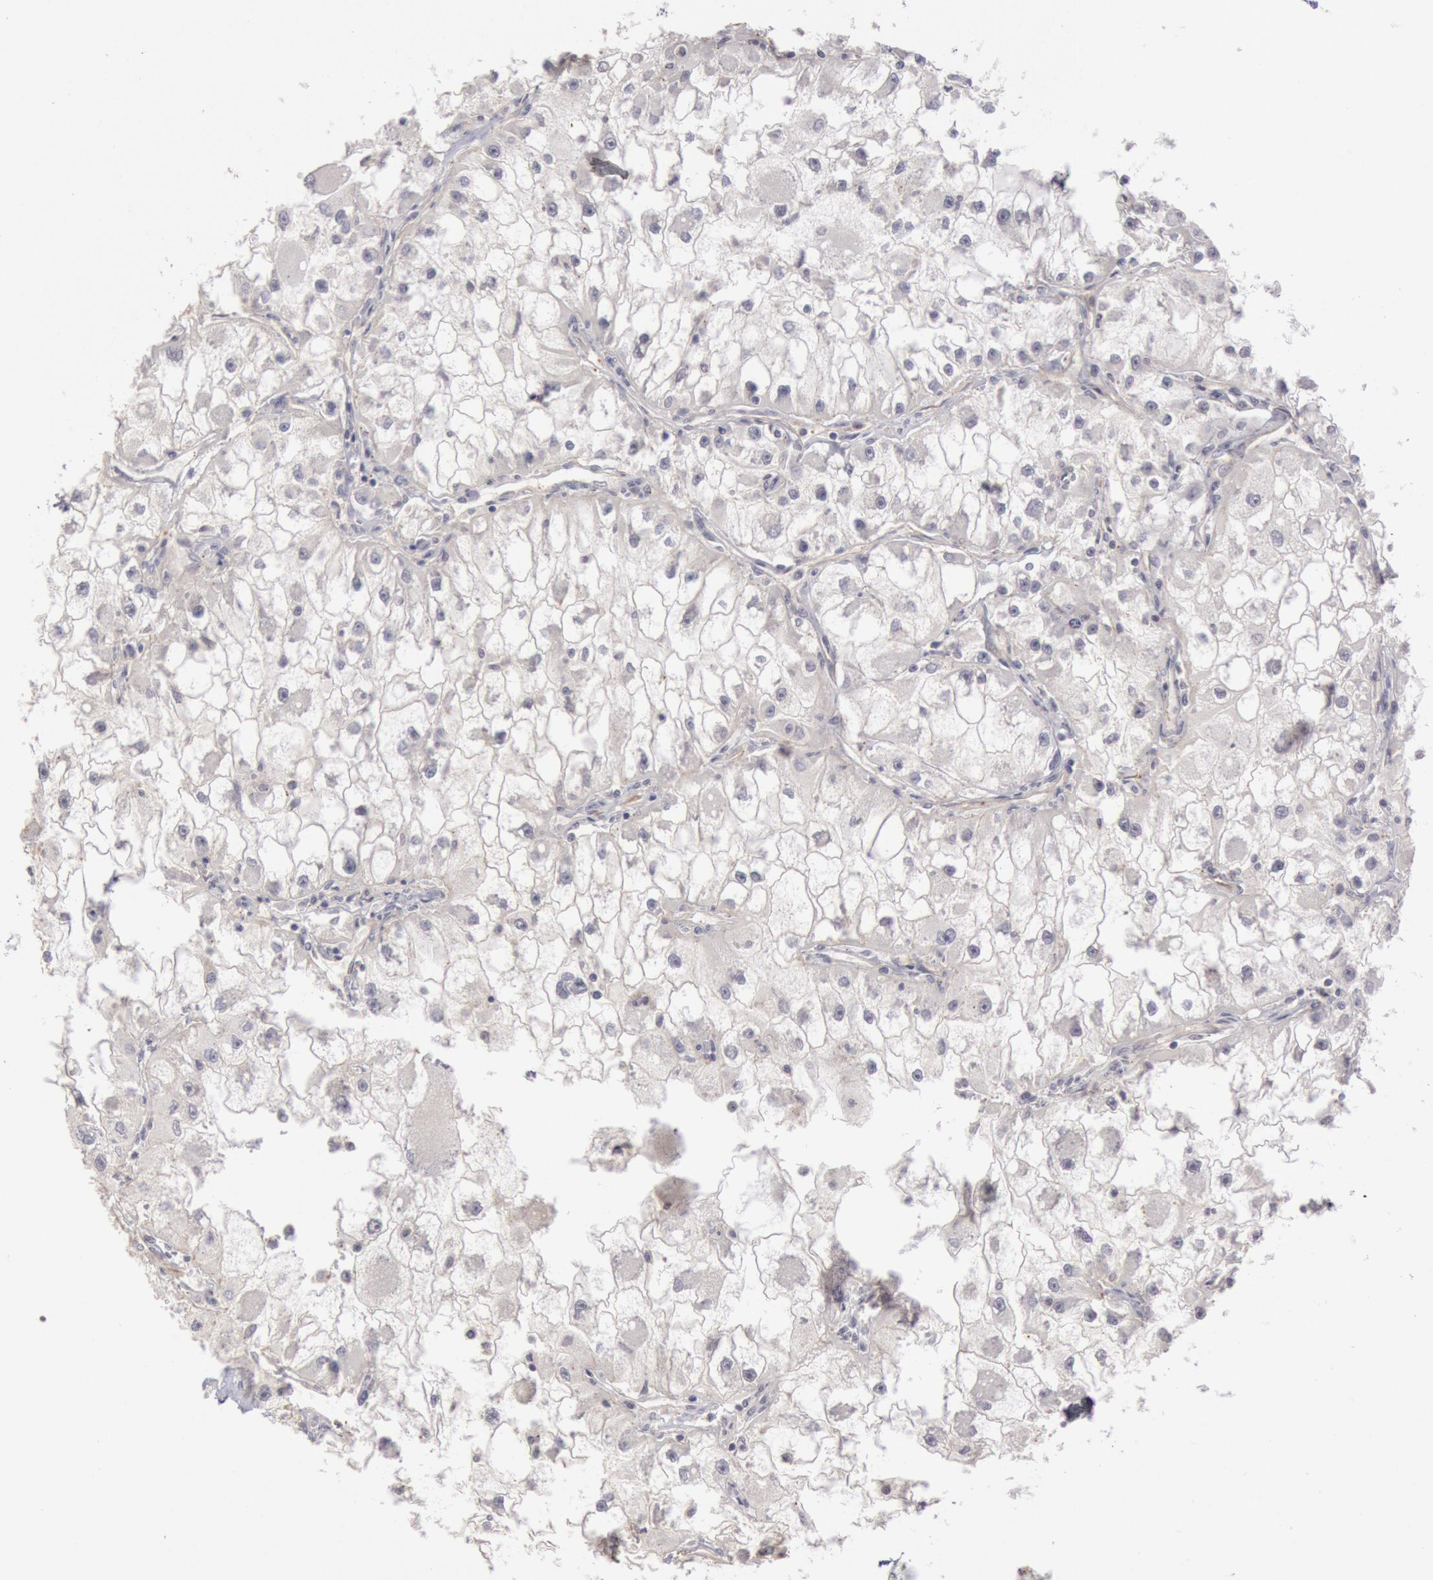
{"staining": {"intensity": "negative", "quantity": "none", "location": "none"}, "tissue": "renal cancer", "cell_type": "Tumor cells", "image_type": "cancer", "snomed": [{"axis": "morphology", "description": "Adenocarcinoma, NOS"}, {"axis": "topography", "description": "Kidney"}], "caption": "IHC micrograph of neoplastic tissue: human renal adenocarcinoma stained with DAB exhibits no significant protein staining in tumor cells.", "gene": "RIMBP3C", "patient": {"sex": "female", "age": 73}}